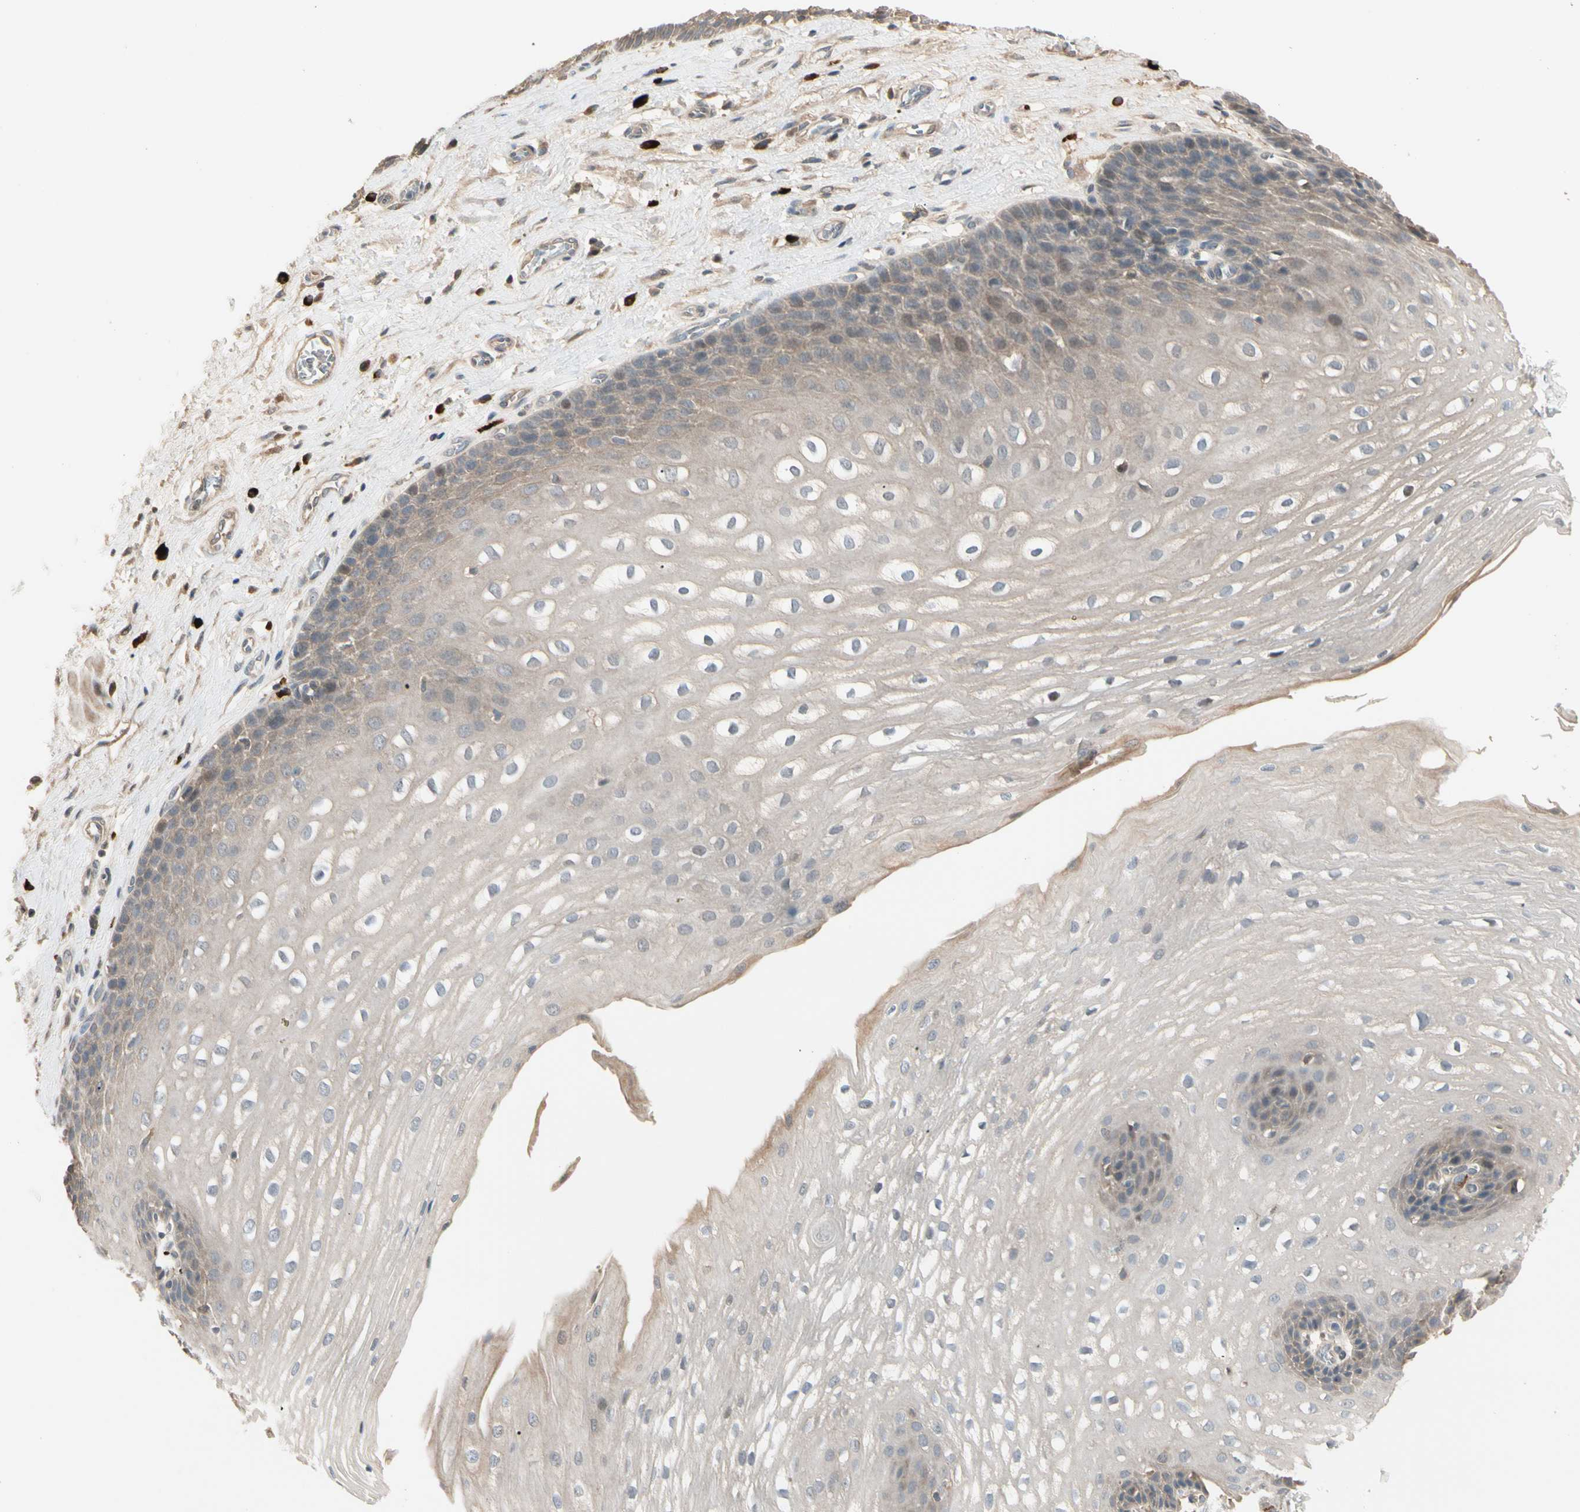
{"staining": {"intensity": "weak", "quantity": "25%-75%", "location": "cytoplasmic/membranous"}, "tissue": "esophagus", "cell_type": "Squamous epithelial cells", "image_type": "normal", "snomed": [{"axis": "morphology", "description": "Normal tissue, NOS"}, {"axis": "topography", "description": "Esophagus"}], "caption": "This is a micrograph of IHC staining of normal esophagus, which shows weak expression in the cytoplasmic/membranous of squamous epithelial cells.", "gene": "ATG4C", "patient": {"sex": "male", "age": 48}}